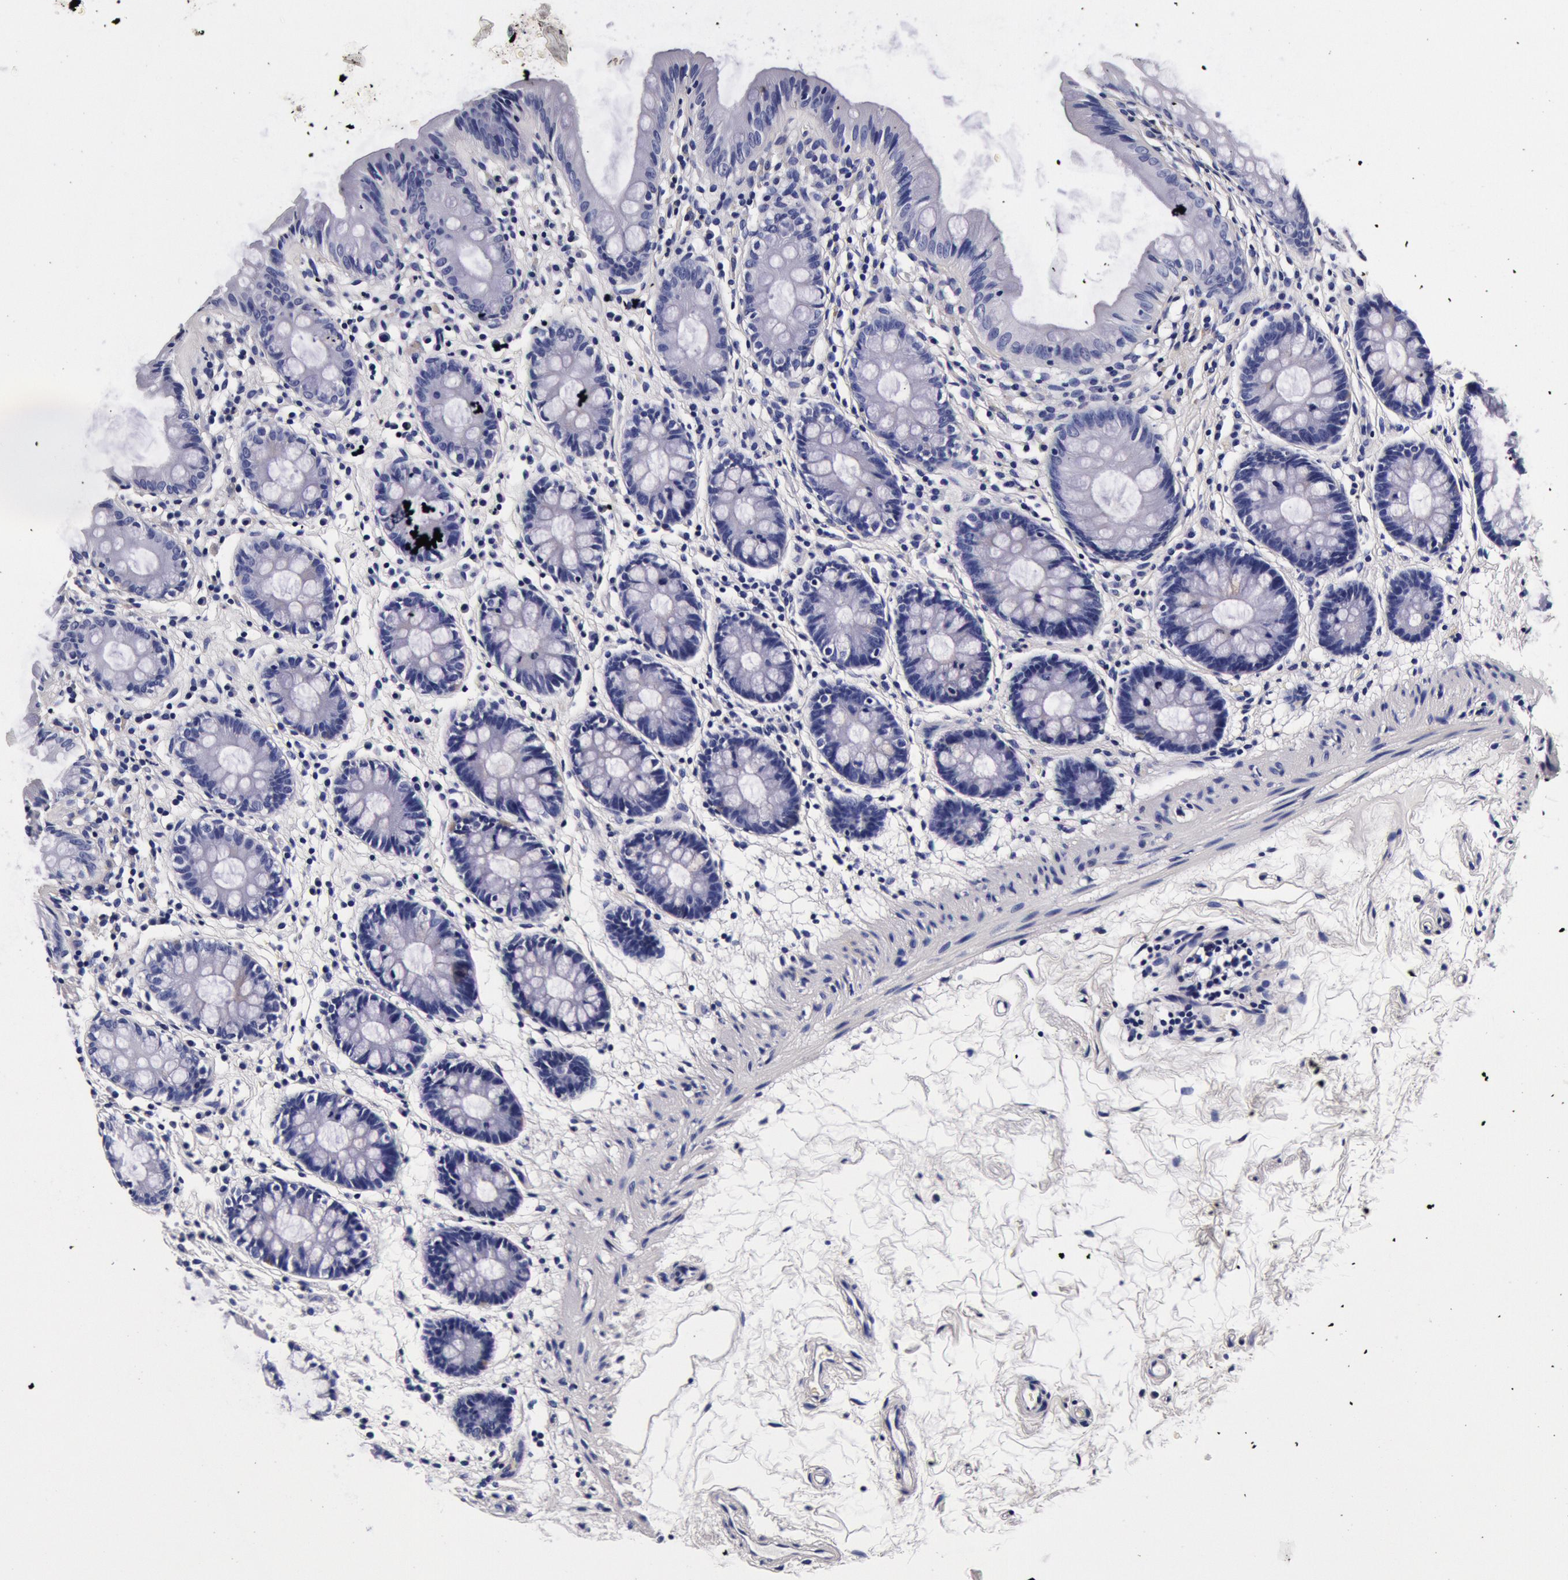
{"staining": {"intensity": "negative", "quantity": "none", "location": "none"}, "tissue": "colon", "cell_type": "Endothelial cells", "image_type": "normal", "snomed": [{"axis": "morphology", "description": "Normal tissue, NOS"}, {"axis": "topography", "description": "Colon"}], "caption": "An immunohistochemistry (IHC) micrograph of normal colon is shown. There is no staining in endothelial cells of colon. (Stains: DAB (3,3'-diaminobenzidine) immunohistochemistry (IHC) with hematoxylin counter stain, Microscopy: brightfield microscopy at high magnification).", "gene": "CCDC22", "patient": {"sex": "female", "age": 52}}